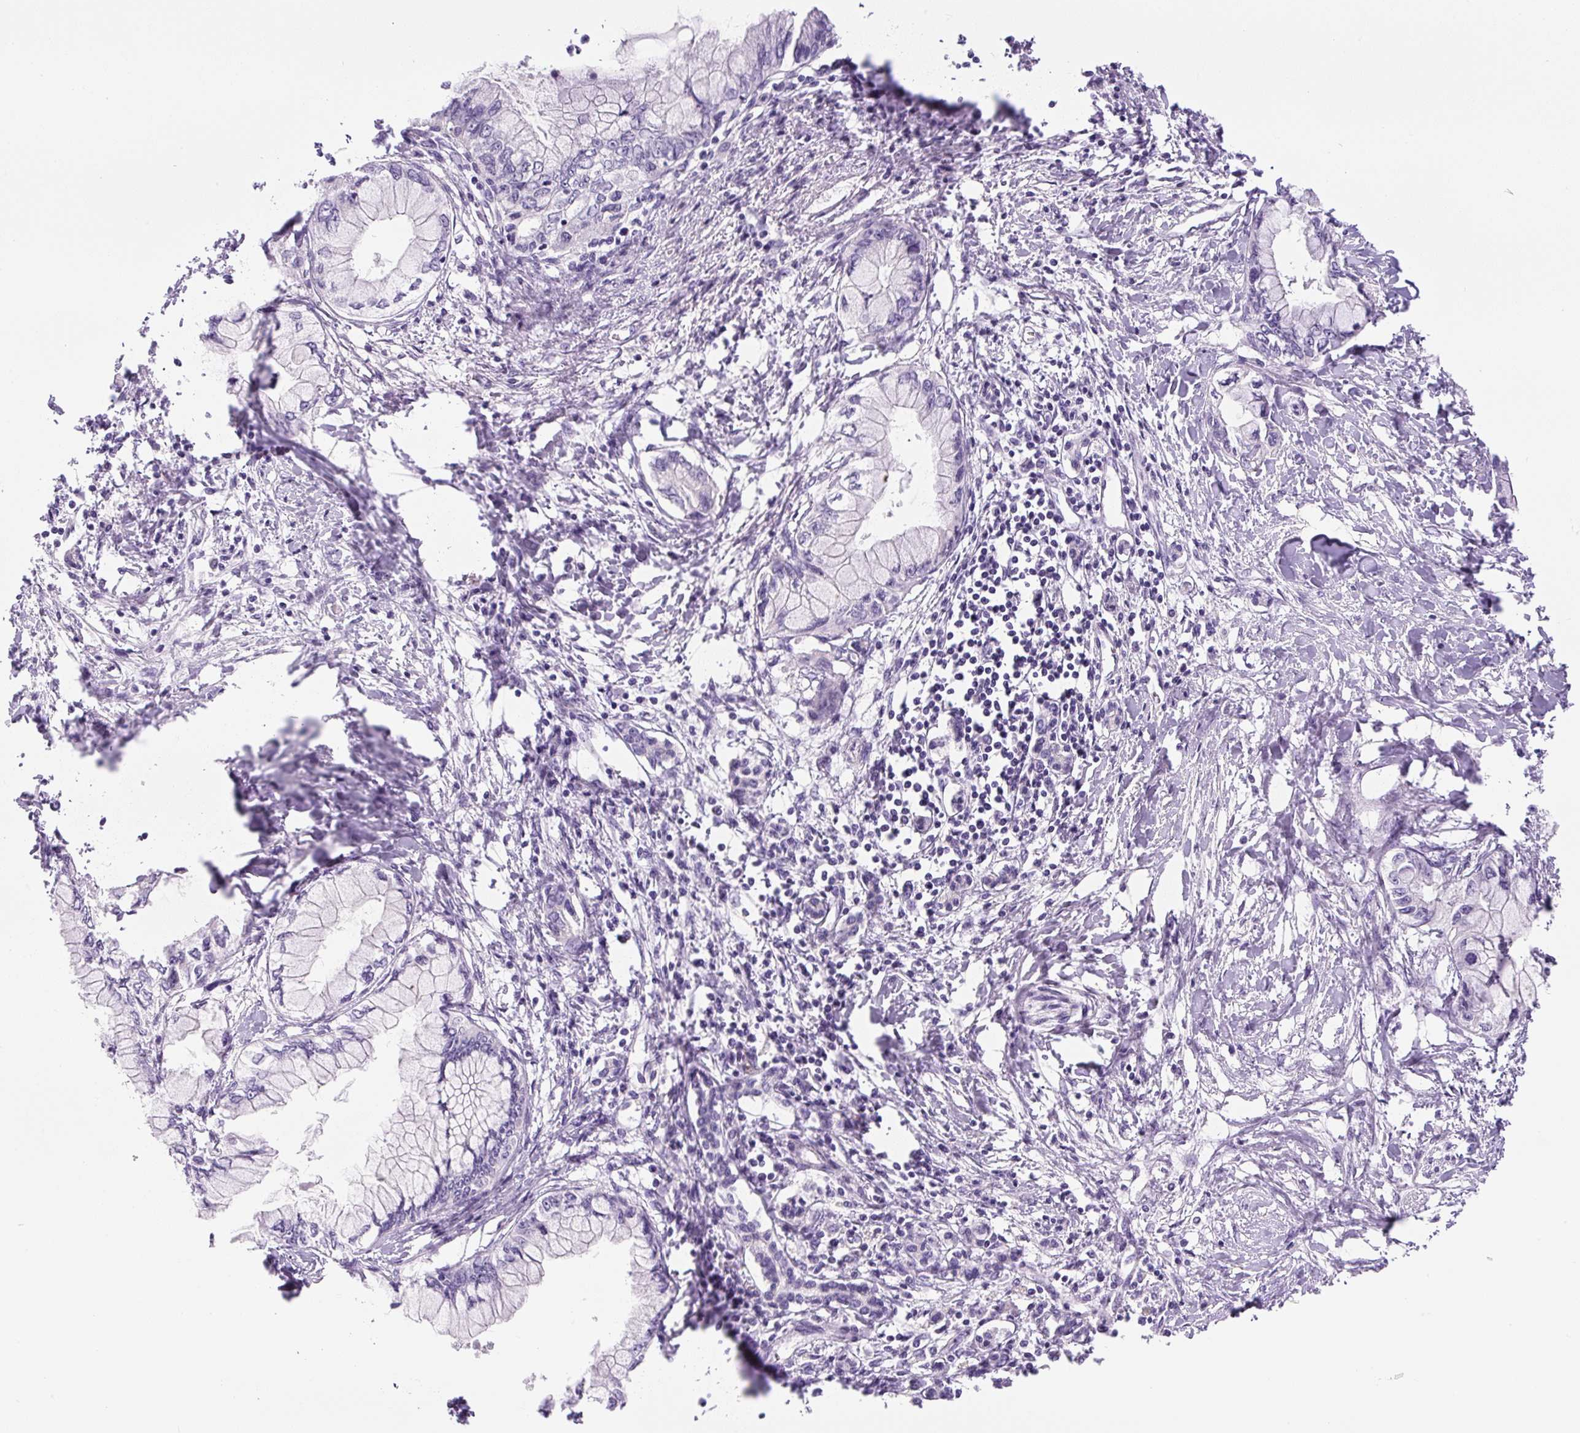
{"staining": {"intensity": "negative", "quantity": "none", "location": "none"}, "tissue": "pancreatic cancer", "cell_type": "Tumor cells", "image_type": "cancer", "snomed": [{"axis": "morphology", "description": "Adenocarcinoma, NOS"}, {"axis": "topography", "description": "Pancreas"}], "caption": "Pancreatic adenocarcinoma was stained to show a protein in brown. There is no significant positivity in tumor cells.", "gene": "RSPO4", "patient": {"sex": "male", "age": 48}}